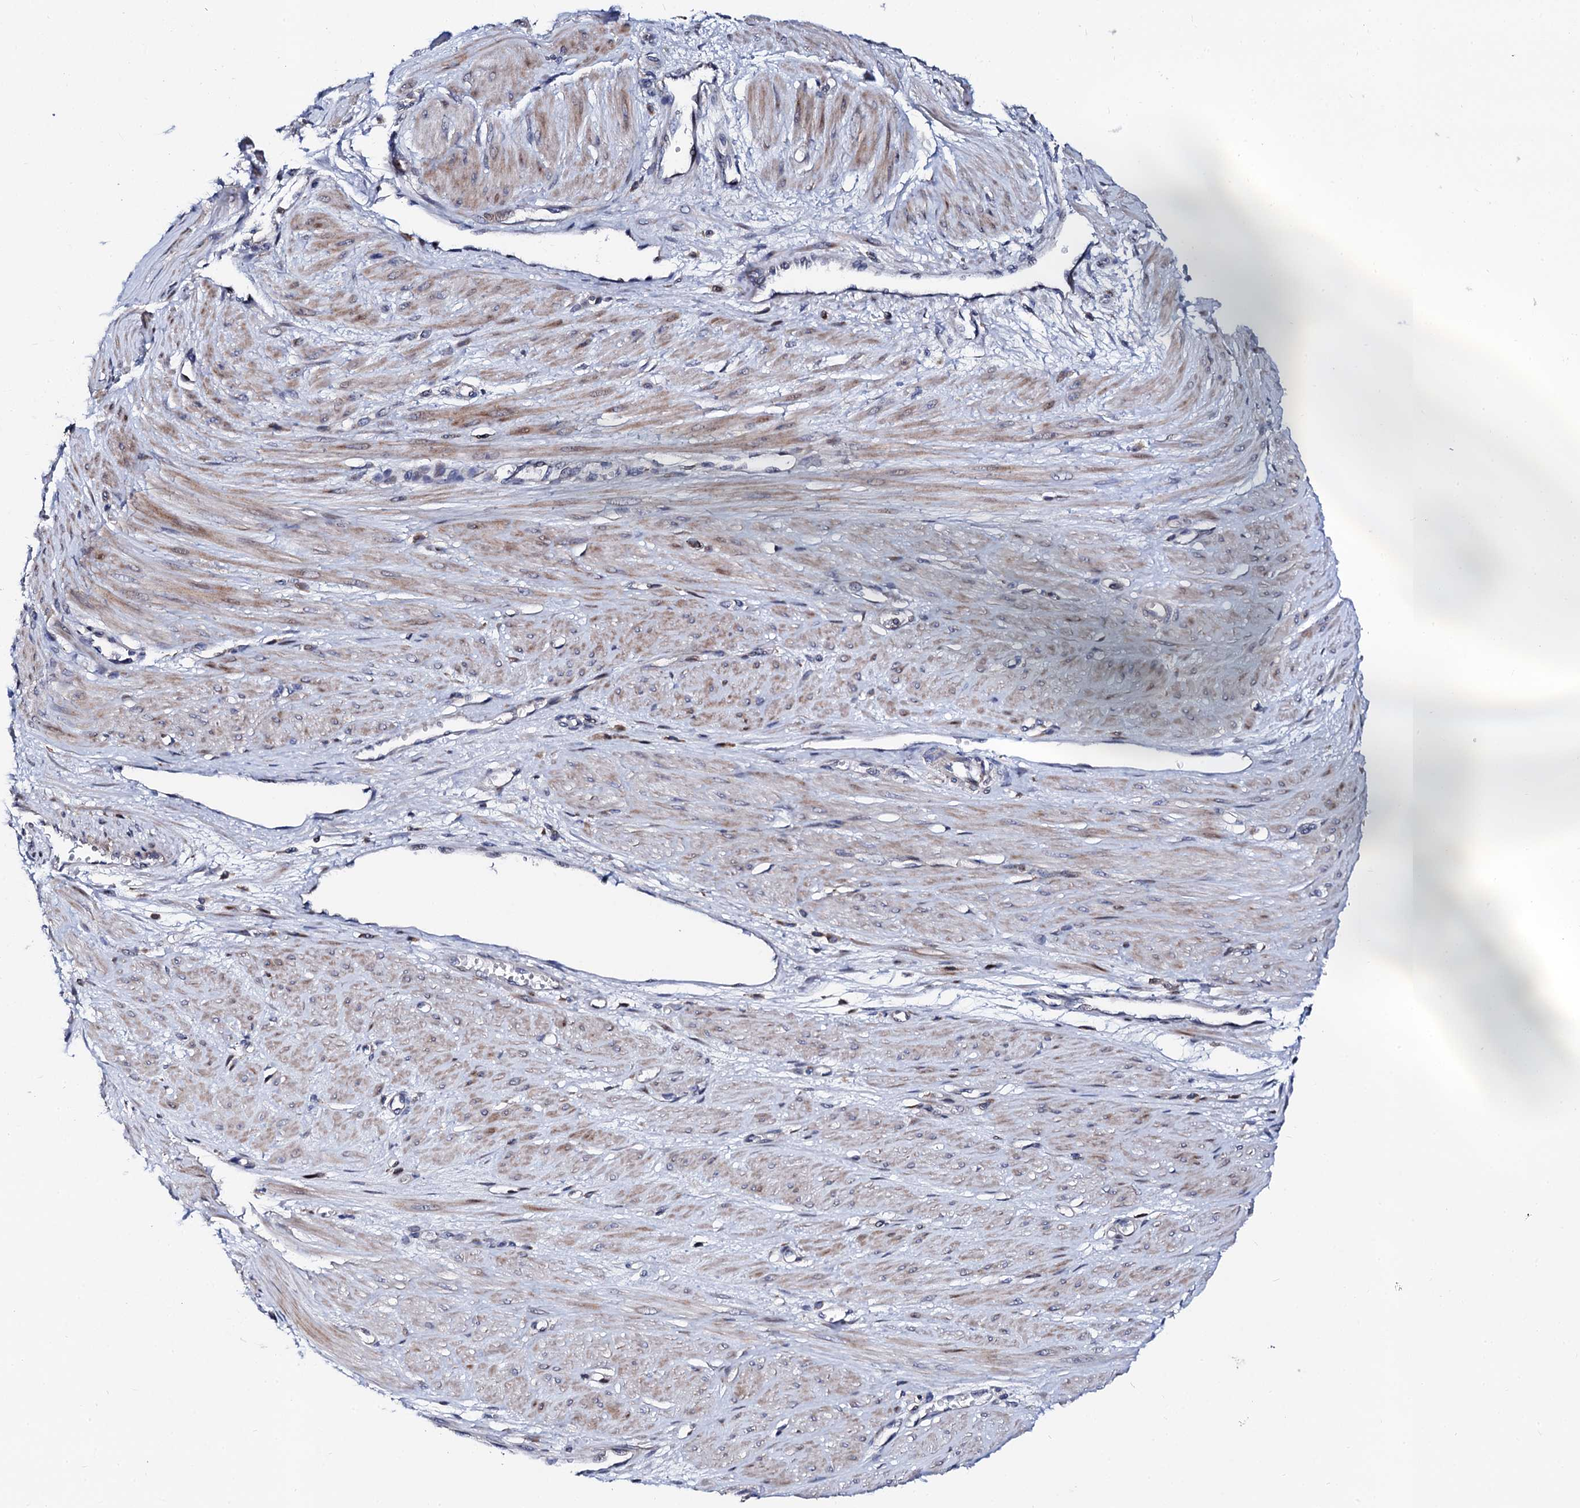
{"staining": {"intensity": "negative", "quantity": "none", "location": "none"}, "tissue": "endometrium", "cell_type": "Cells in endometrial stroma", "image_type": "normal", "snomed": [{"axis": "morphology", "description": "Normal tissue, NOS"}, {"axis": "topography", "description": "Endometrium"}], "caption": "Photomicrograph shows no significant protein staining in cells in endometrial stroma of unremarkable endometrium. (Brightfield microscopy of DAB (3,3'-diaminobenzidine) immunohistochemistry at high magnification).", "gene": "TCIRG1", "patient": {"sex": "female", "age": 33}}